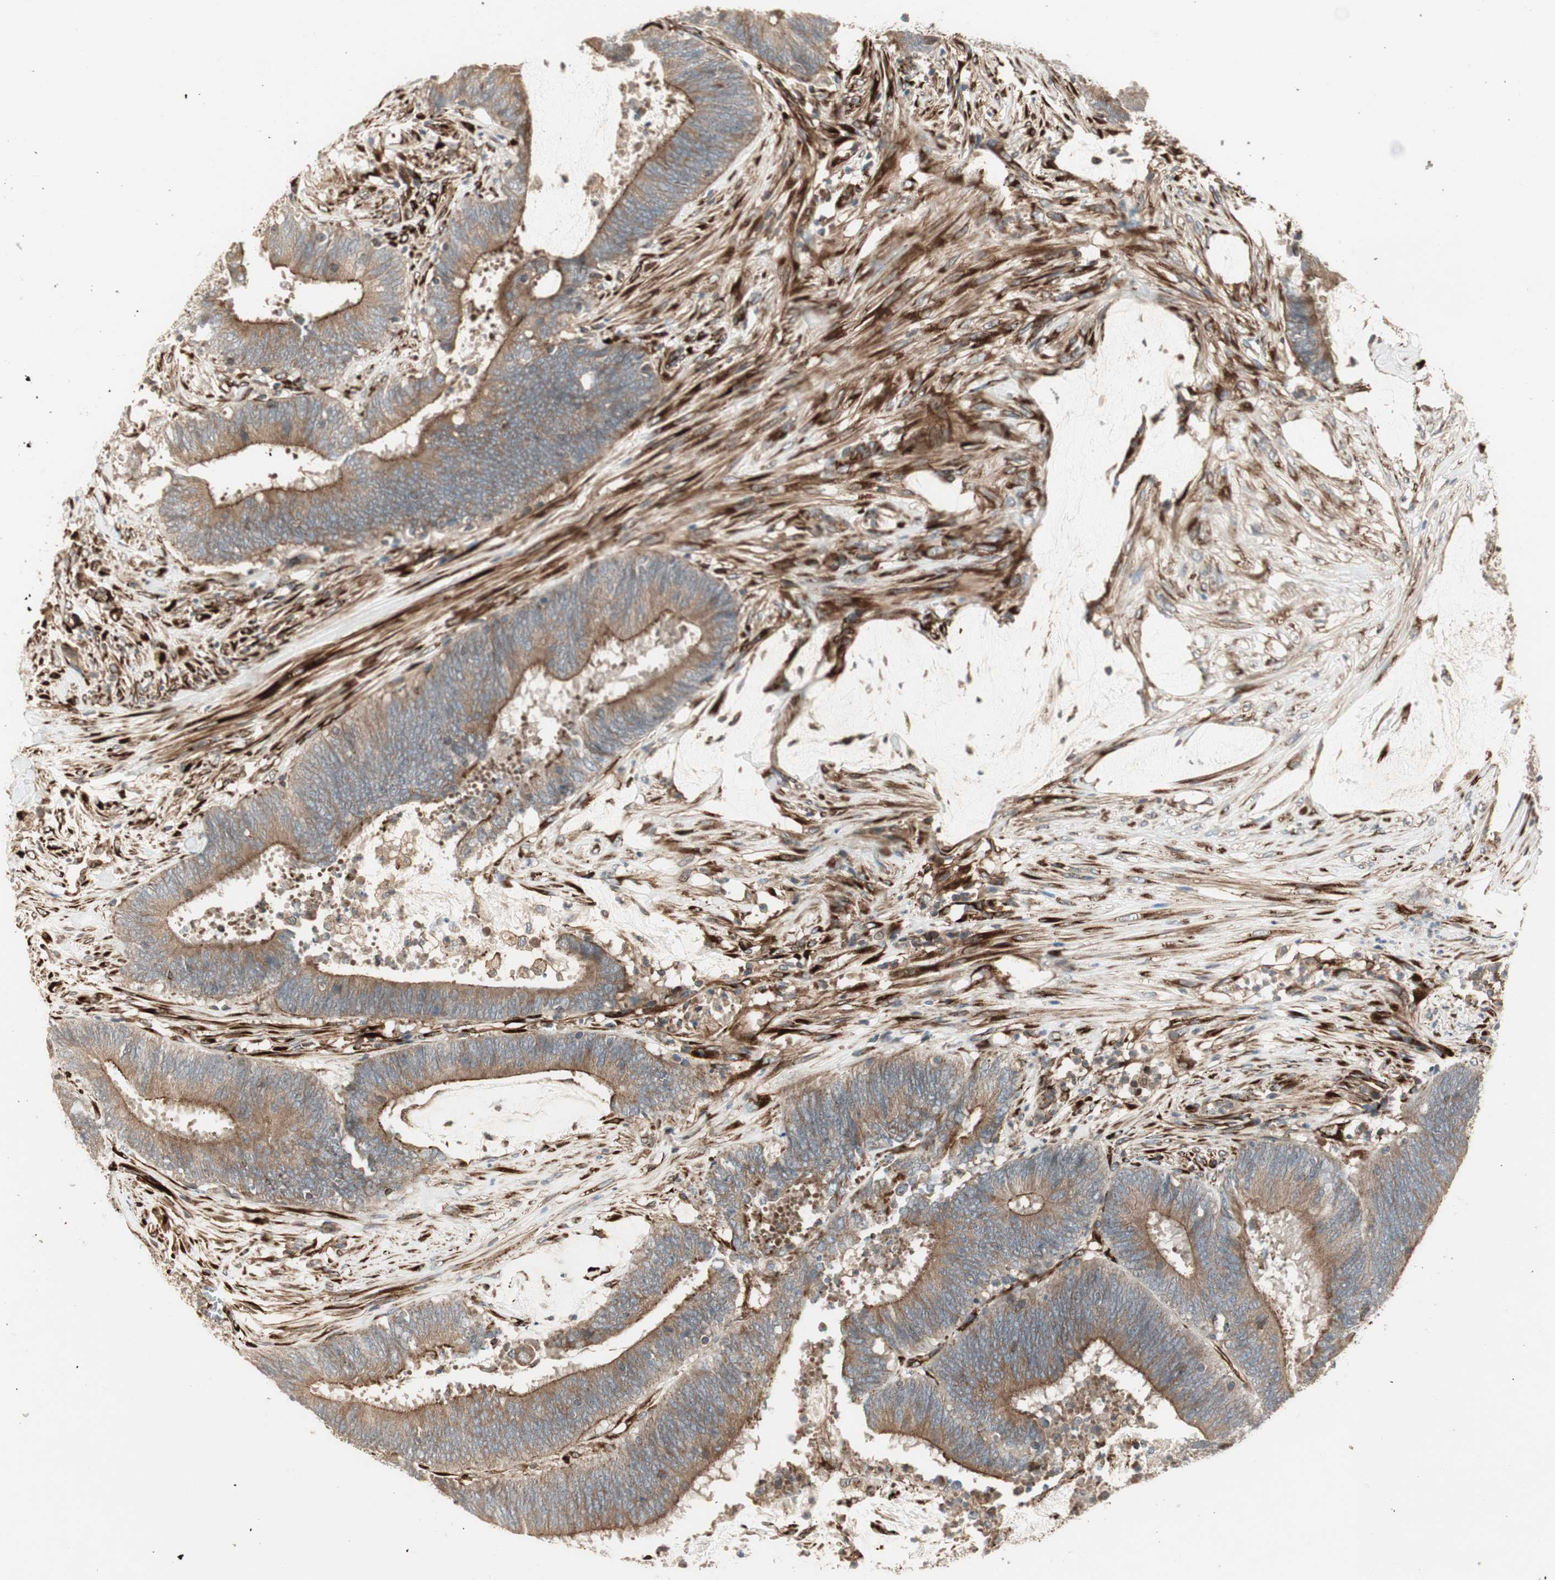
{"staining": {"intensity": "moderate", "quantity": ">75%", "location": "cytoplasmic/membranous"}, "tissue": "colorectal cancer", "cell_type": "Tumor cells", "image_type": "cancer", "snomed": [{"axis": "morphology", "description": "Adenocarcinoma, NOS"}, {"axis": "topography", "description": "Rectum"}], "caption": "Immunohistochemistry (IHC) staining of colorectal cancer (adenocarcinoma), which demonstrates medium levels of moderate cytoplasmic/membranous positivity in about >75% of tumor cells indicating moderate cytoplasmic/membranous protein positivity. The staining was performed using DAB (brown) for protein detection and nuclei were counterstained in hematoxylin (blue).", "gene": "PRKG1", "patient": {"sex": "female", "age": 66}}